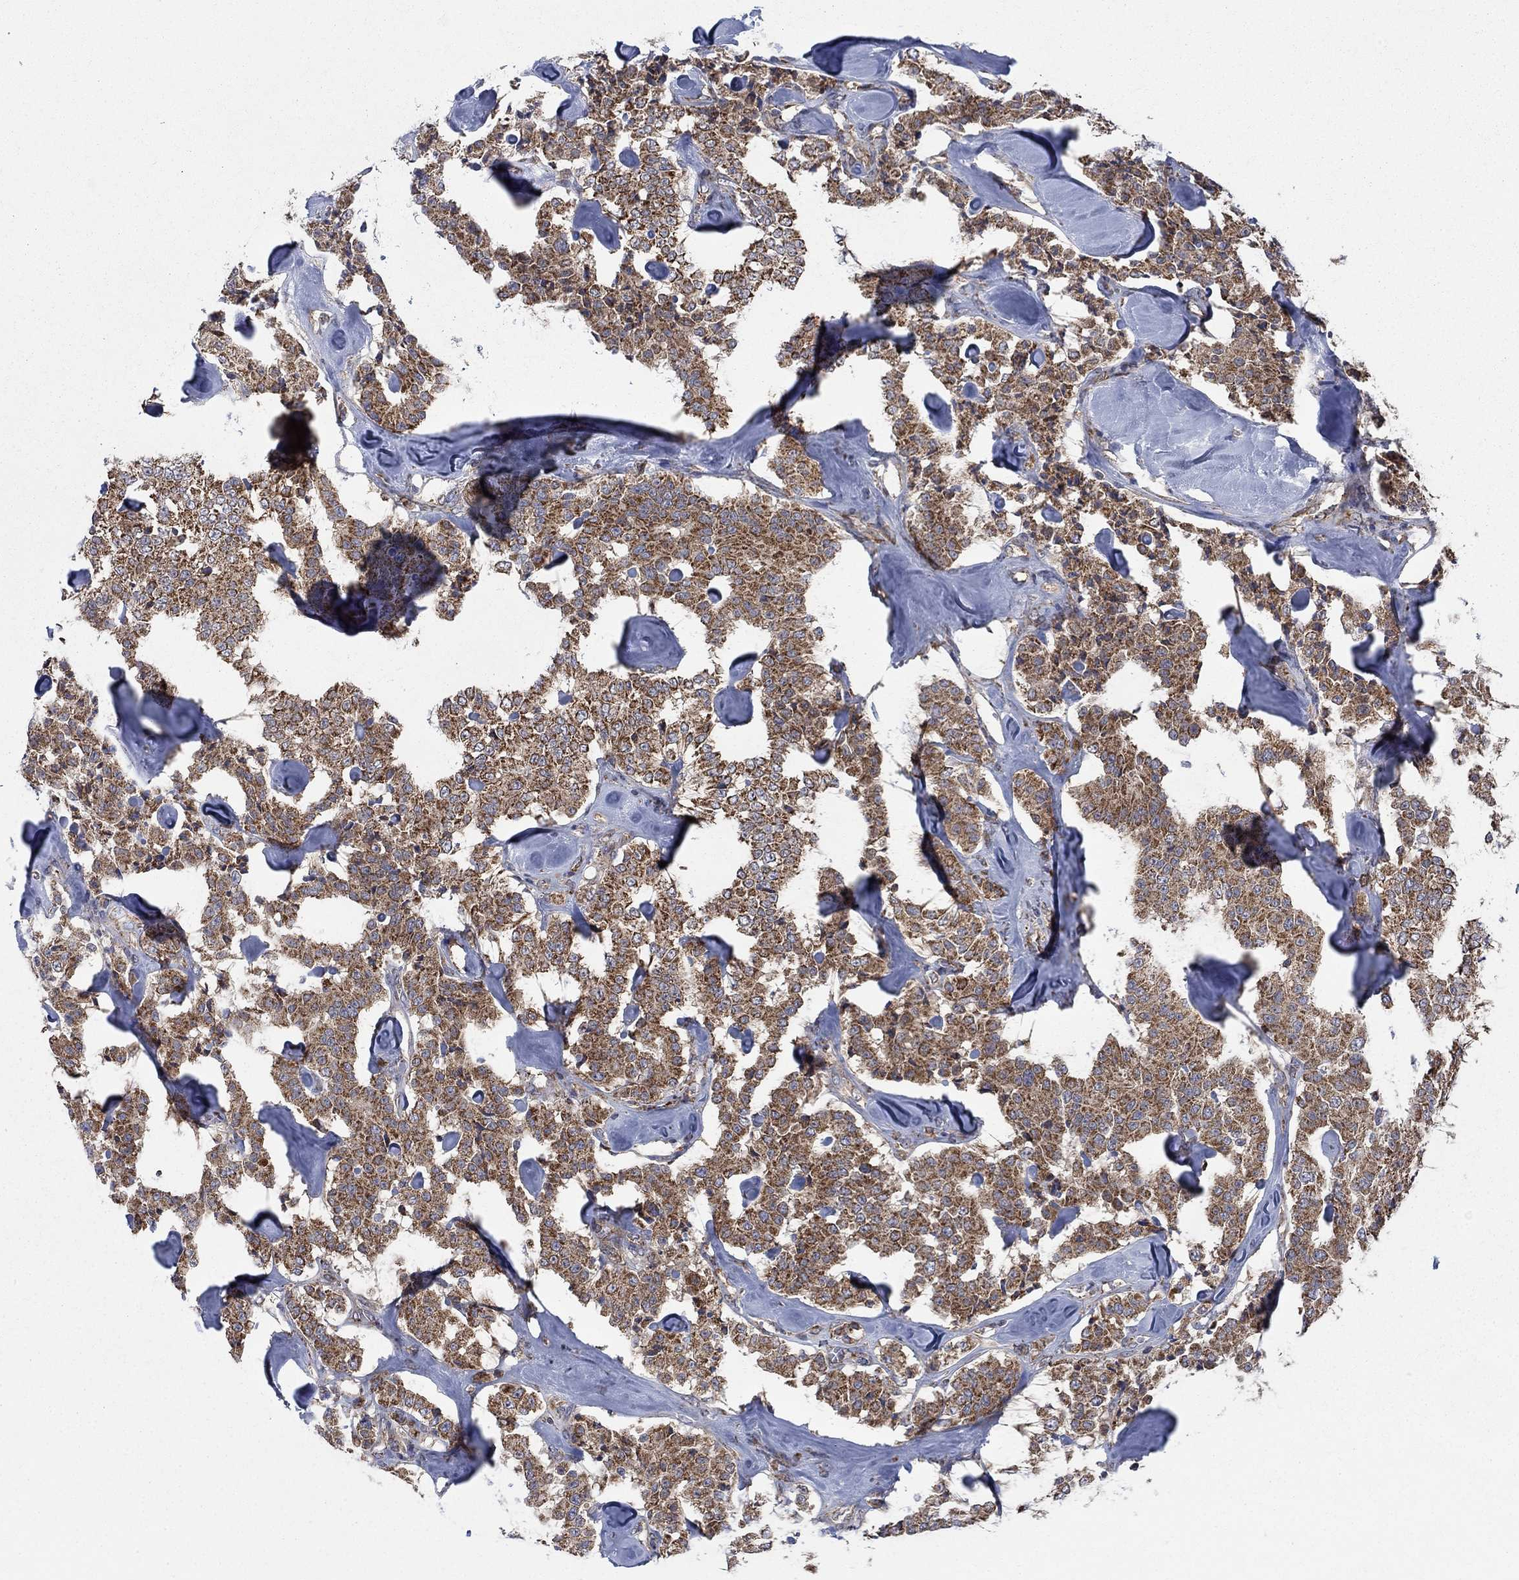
{"staining": {"intensity": "moderate", "quantity": ">75%", "location": "cytoplasmic/membranous"}, "tissue": "carcinoid", "cell_type": "Tumor cells", "image_type": "cancer", "snomed": [{"axis": "morphology", "description": "Carcinoid, malignant, NOS"}, {"axis": "topography", "description": "Pancreas"}], "caption": "This is an image of immunohistochemistry (IHC) staining of carcinoid, which shows moderate staining in the cytoplasmic/membranous of tumor cells.", "gene": "NME7", "patient": {"sex": "male", "age": 41}}